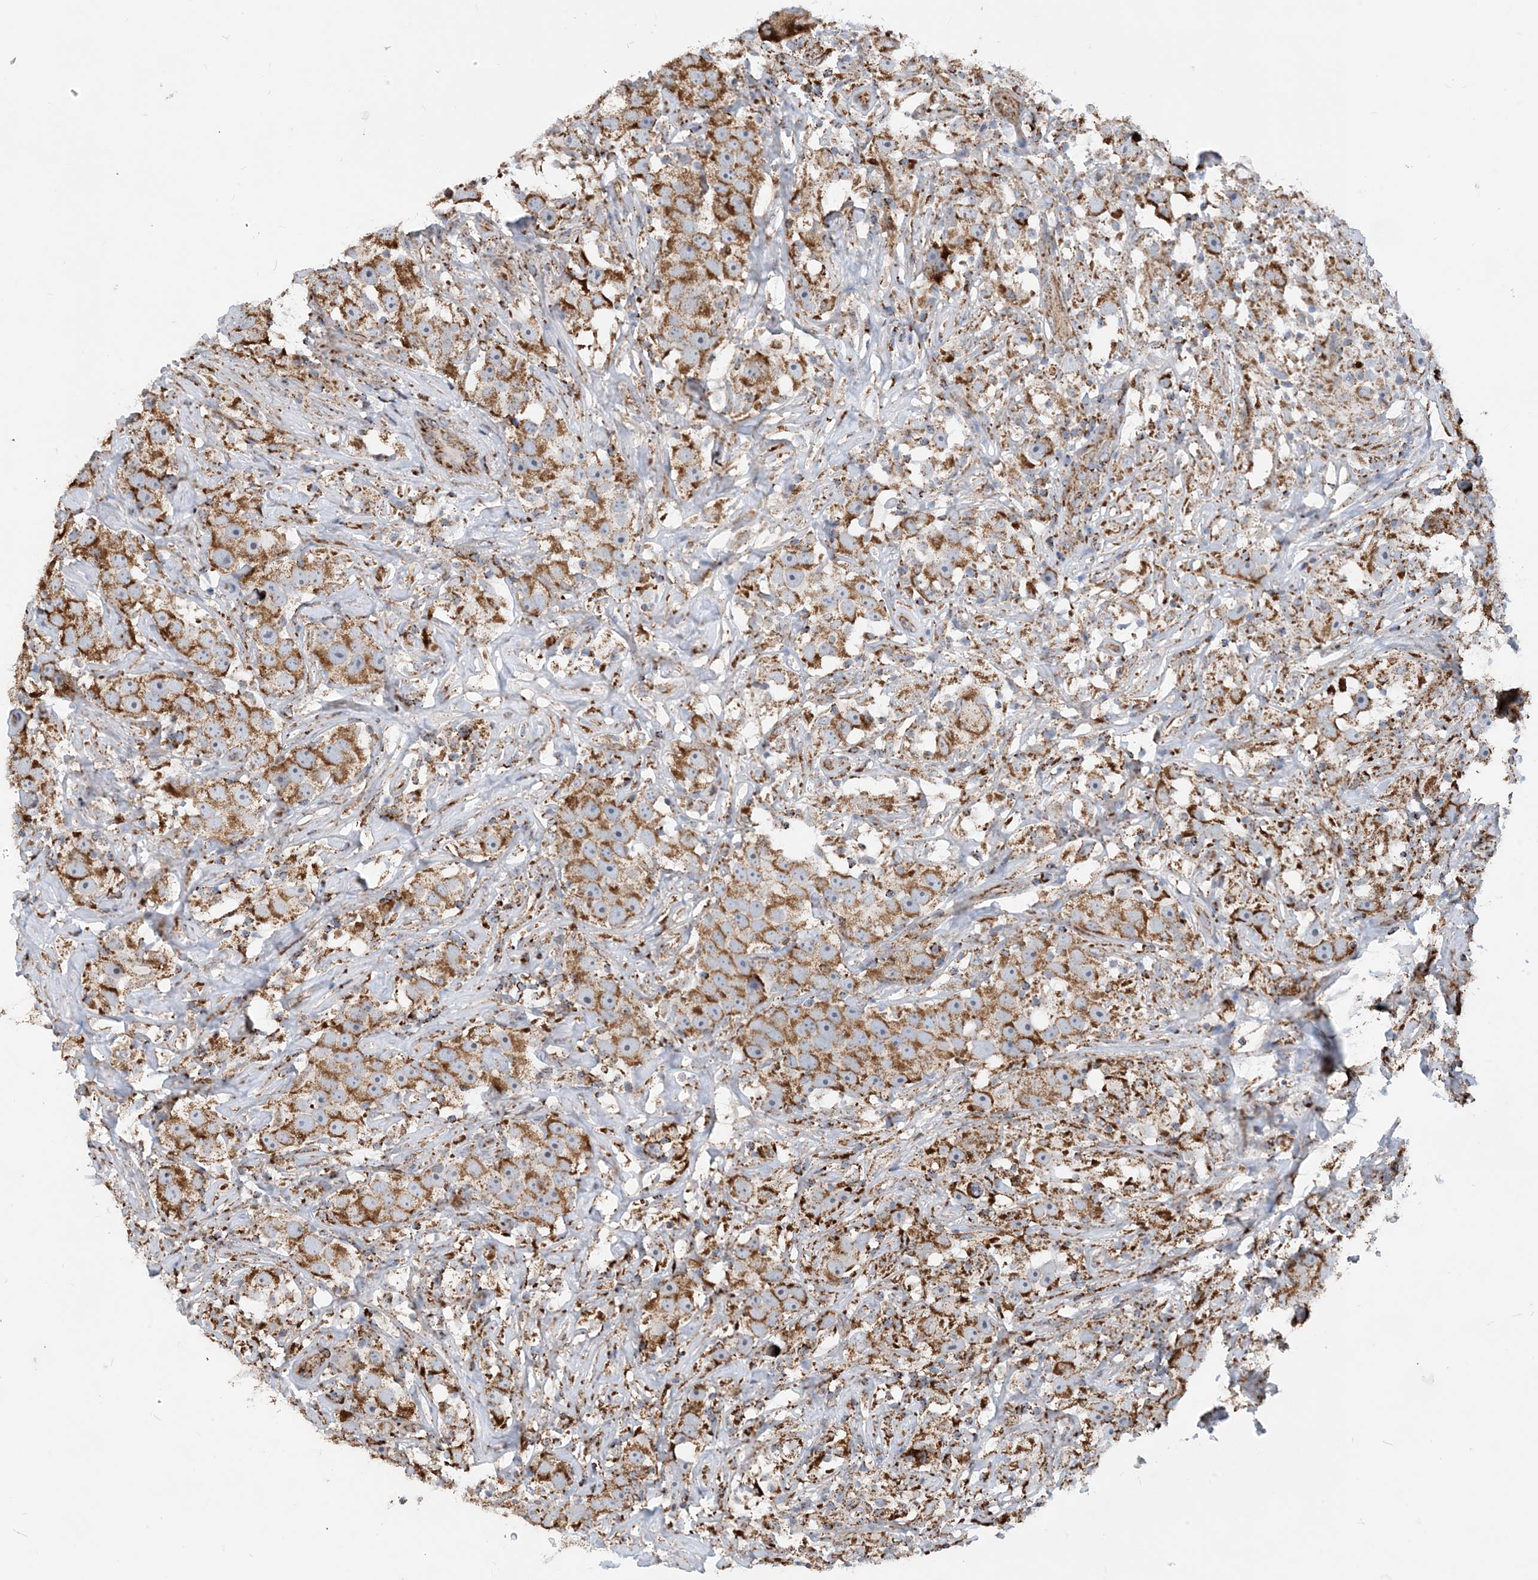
{"staining": {"intensity": "moderate", "quantity": ">75%", "location": "cytoplasmic/membranous"}, "tissue": "testis cancer", "cell_type": "Tumor cells", "image_type": "cancer", "snomed": [{"axis": "morphology", "description": "Seminoma, NOS"}, {"axis": "topography", "description": "Testis"}], "caption": "Testis seminoma tissue exhibits moderate cytoplasmic/membranous positivity in approximately >75% of tumor cells, visualized by immunohistochemistry. The staining is performed using DAB (3,3'-diaminobenzidine) brown chromogen to label protein expression. The nuclei are counter-stained blue using hematoxylin.", "gene": "PCDHGA1", "patient": {"sex": "male", "age": 49}}